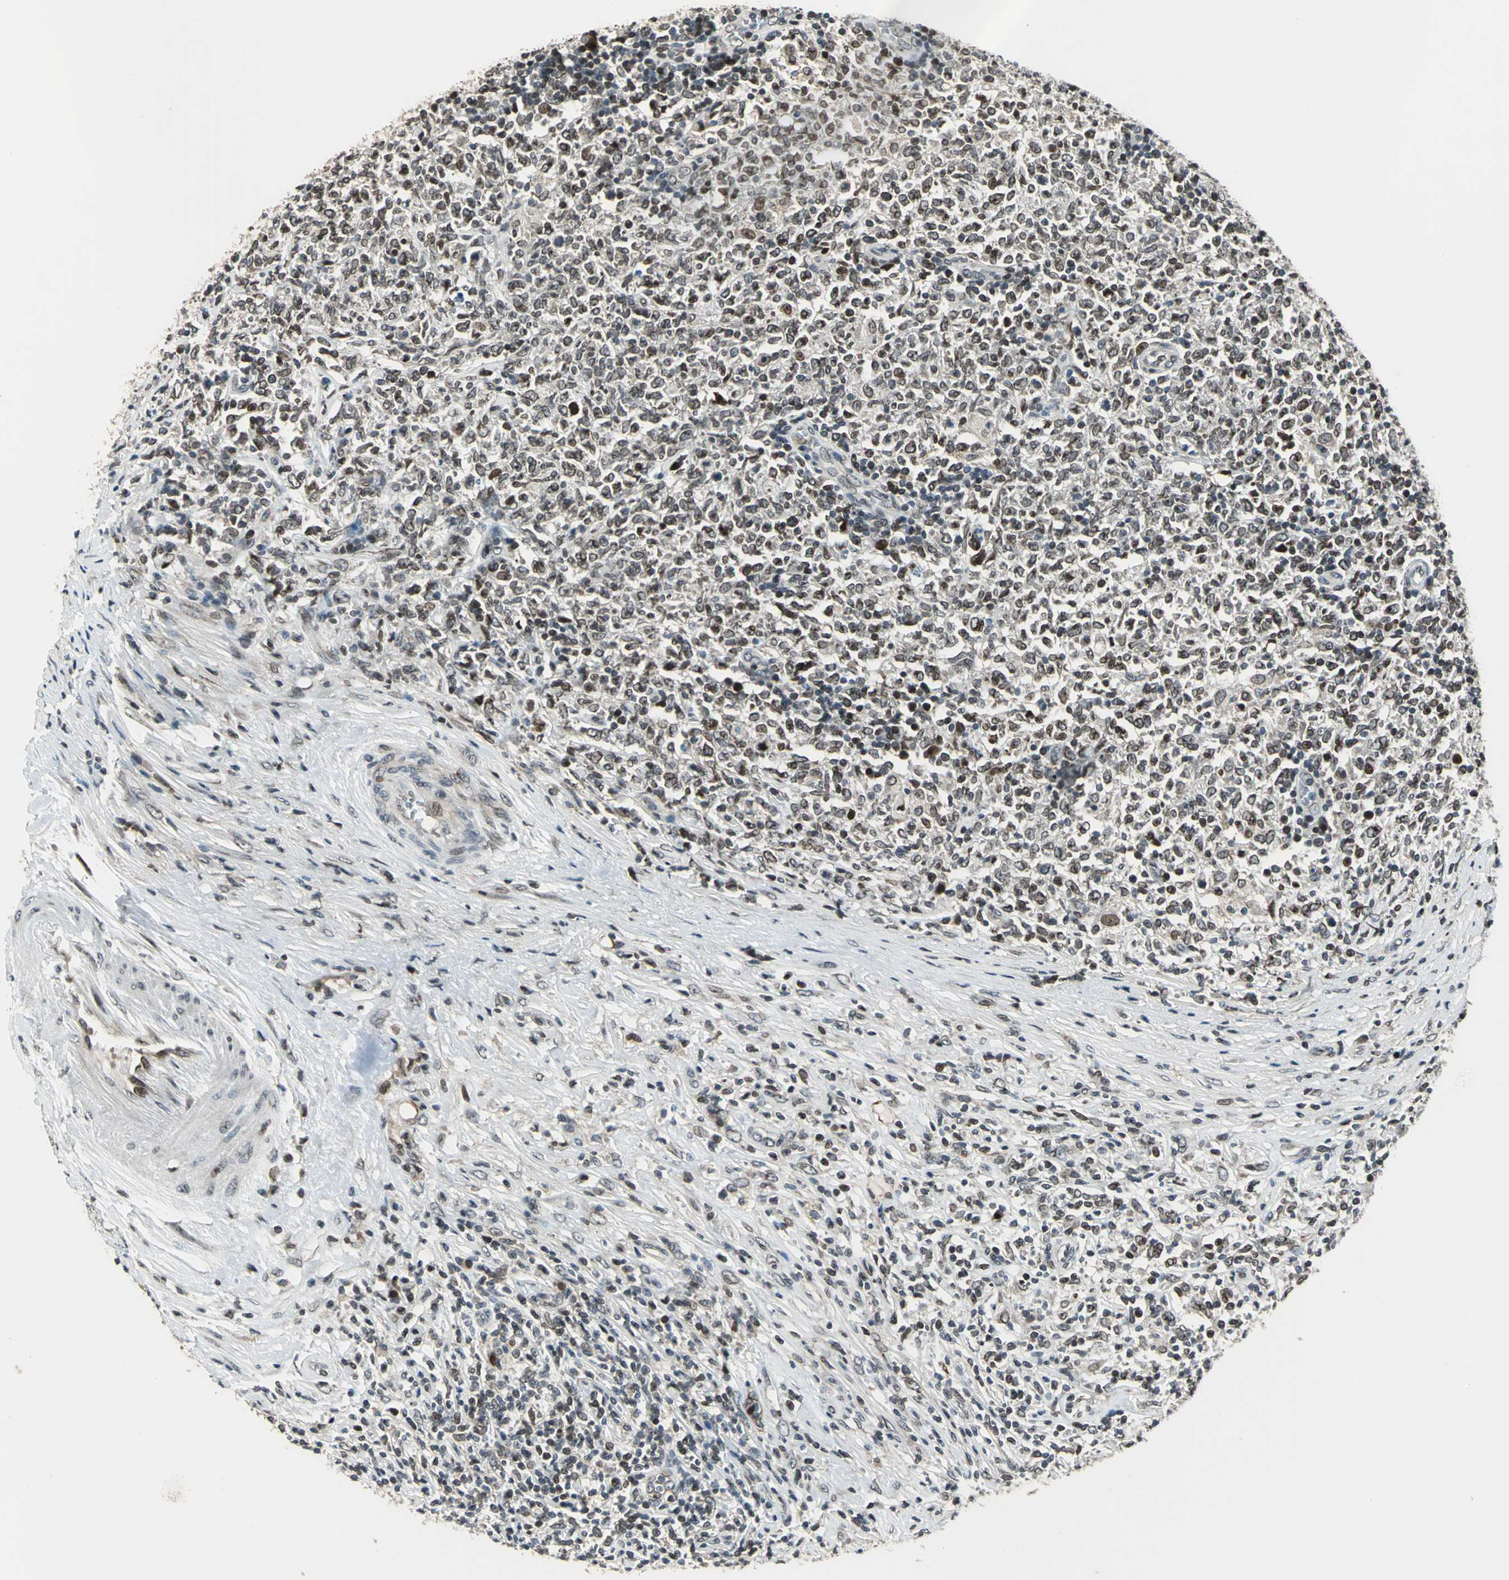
{"staining": {"intensity": "moderate", "quantity": "25%-75%", "location": "nuclear"}, "tissue": "lymphoma", "cell_type": "Tumor cells", "image_type": "cancer", "snomed": [{"axis": "morphology", "description": "Malignant lymphoma, non-Hodgkin's type, High grade"}, {"axis": "topography", "description": "Lymph node"}], "caption": "Lymphoma stained with a brown dye displays moderate nuclear positive expression in approximately 25%-75% of tumor cells.", "gene": "BRIP1", "patient": {"sex": "female", "age": 84}}